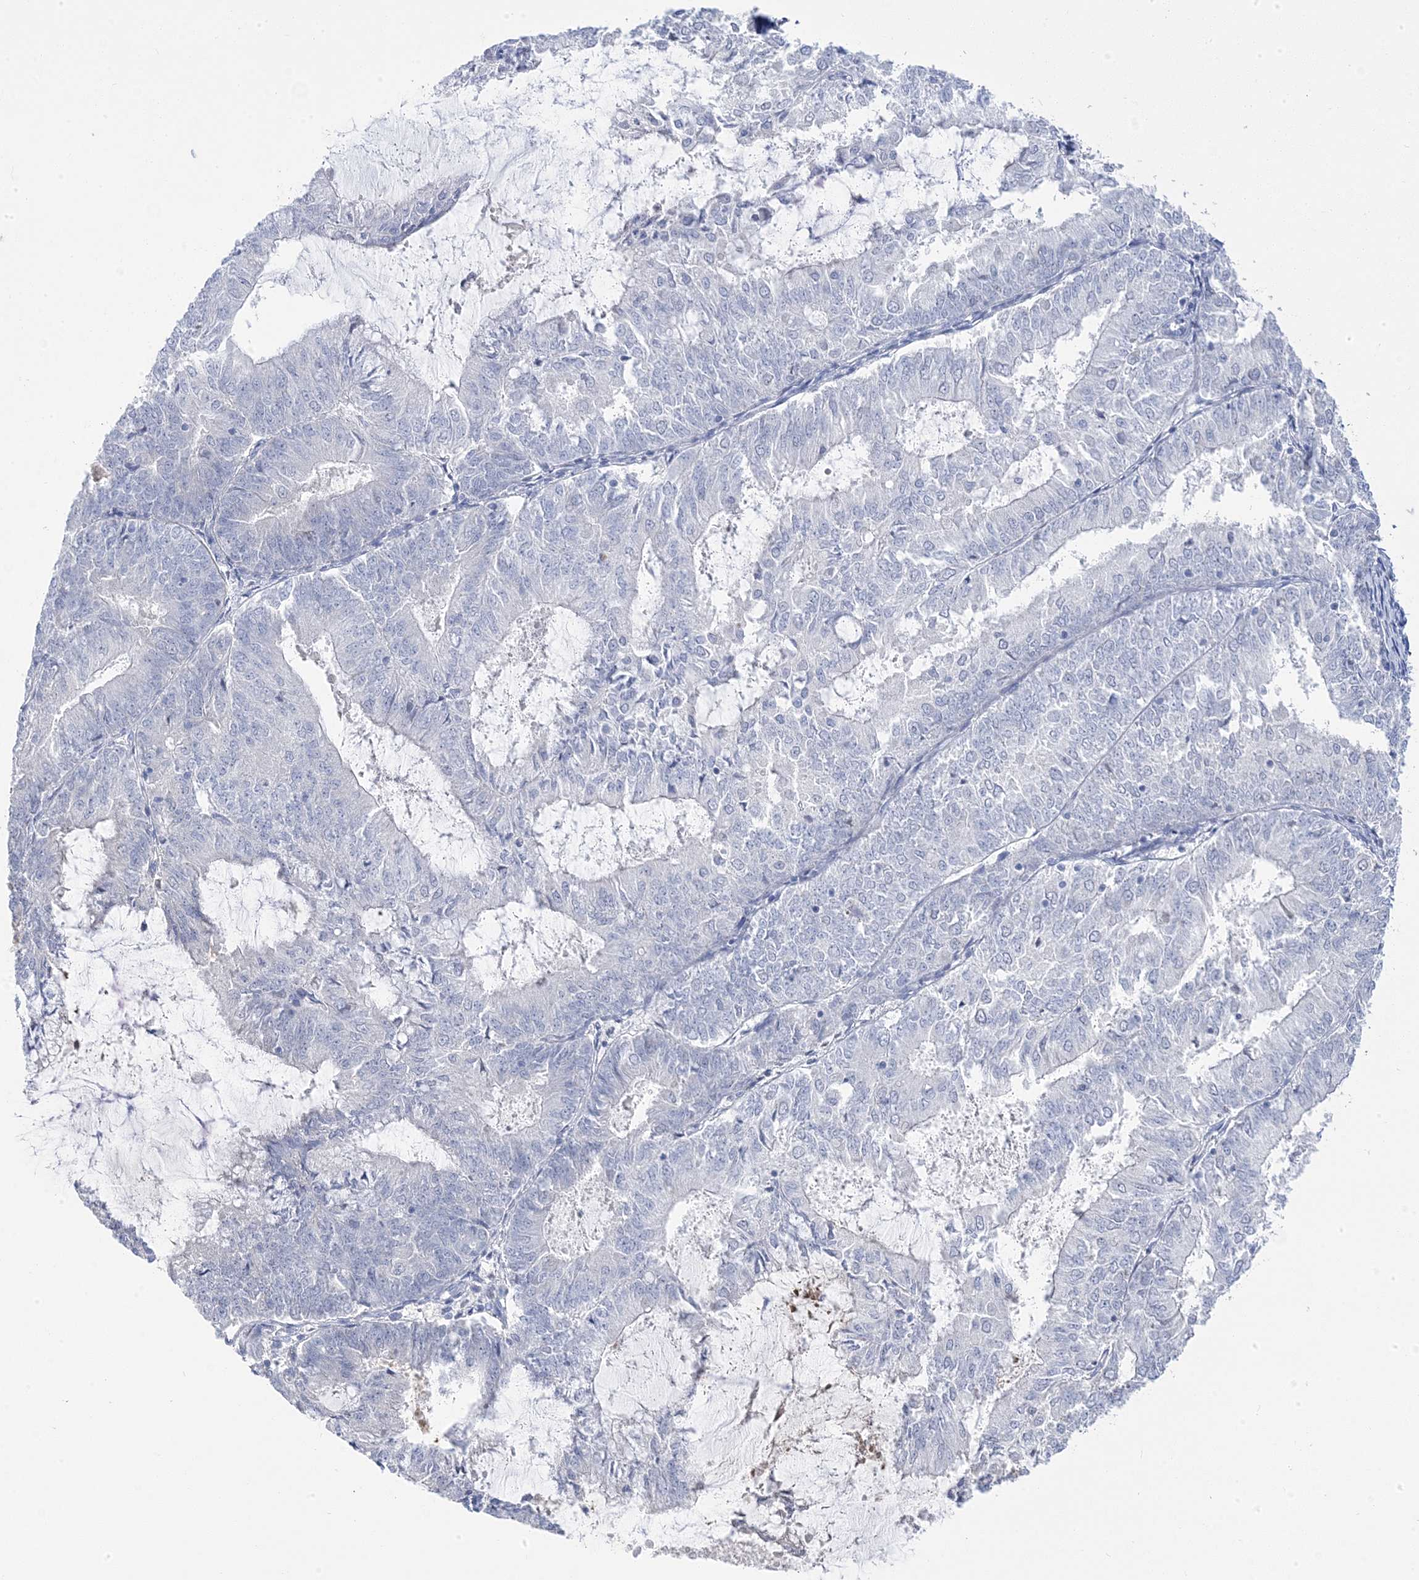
{"staining": {"intensity": "negative", "quantity": "none", "location": "none"}, "tissue": "endometrial cancer", "cell_type": "Tumor cells", "image_type": "cancer", "snomed": [{"axis": "morphology", "description": "Adenocarcinoma, NOS"}, {"axis": "topography", "description": "Endometrium"}], "caption": "This is an IHC micrograph of human endometrial cancer. There is no staining in tumor cells.", "gene": "GTPBP6", "patient": {"sex": "female", "age": 57}}